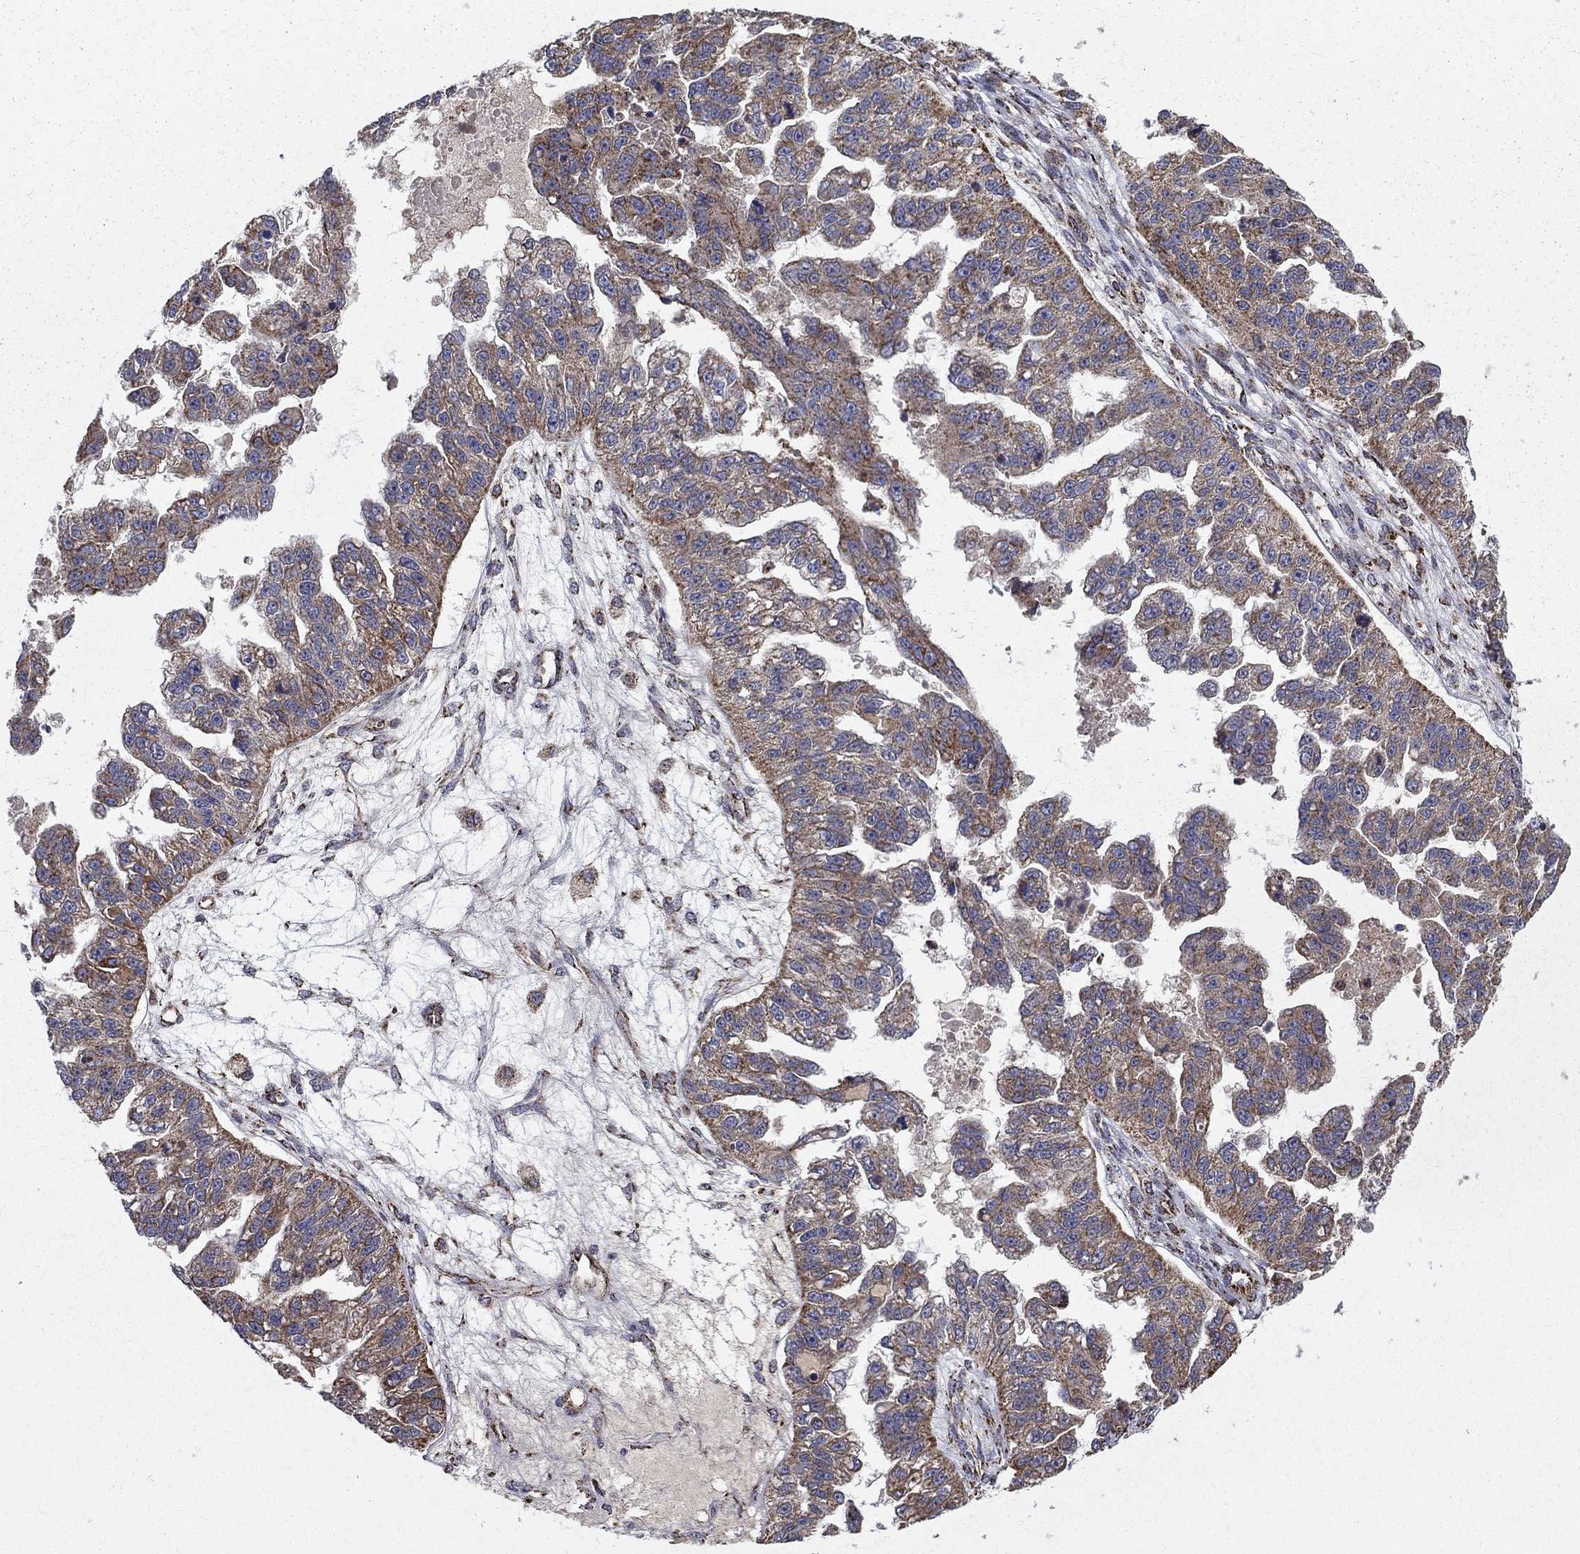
{"staining": {"intensity": "strong", "quantity": "<25%", "location": "cytoplasmic/membranous"}, "tissue": "ovarian cancer", "cell_type": "Tumor cells", "image_type": "cancer", "snomed": [{"axis": "morphology", "description": "Cystadenocarcinoma, serous, NOS"}, {"axis": "topography", "description": "Ovary"}], "caption": "Ovarian cancer stained with a protein marker exhibits strong staining in tumor cells.", "gene": "NDUFS8", "patient": {"sex": "female", "age": 58}}